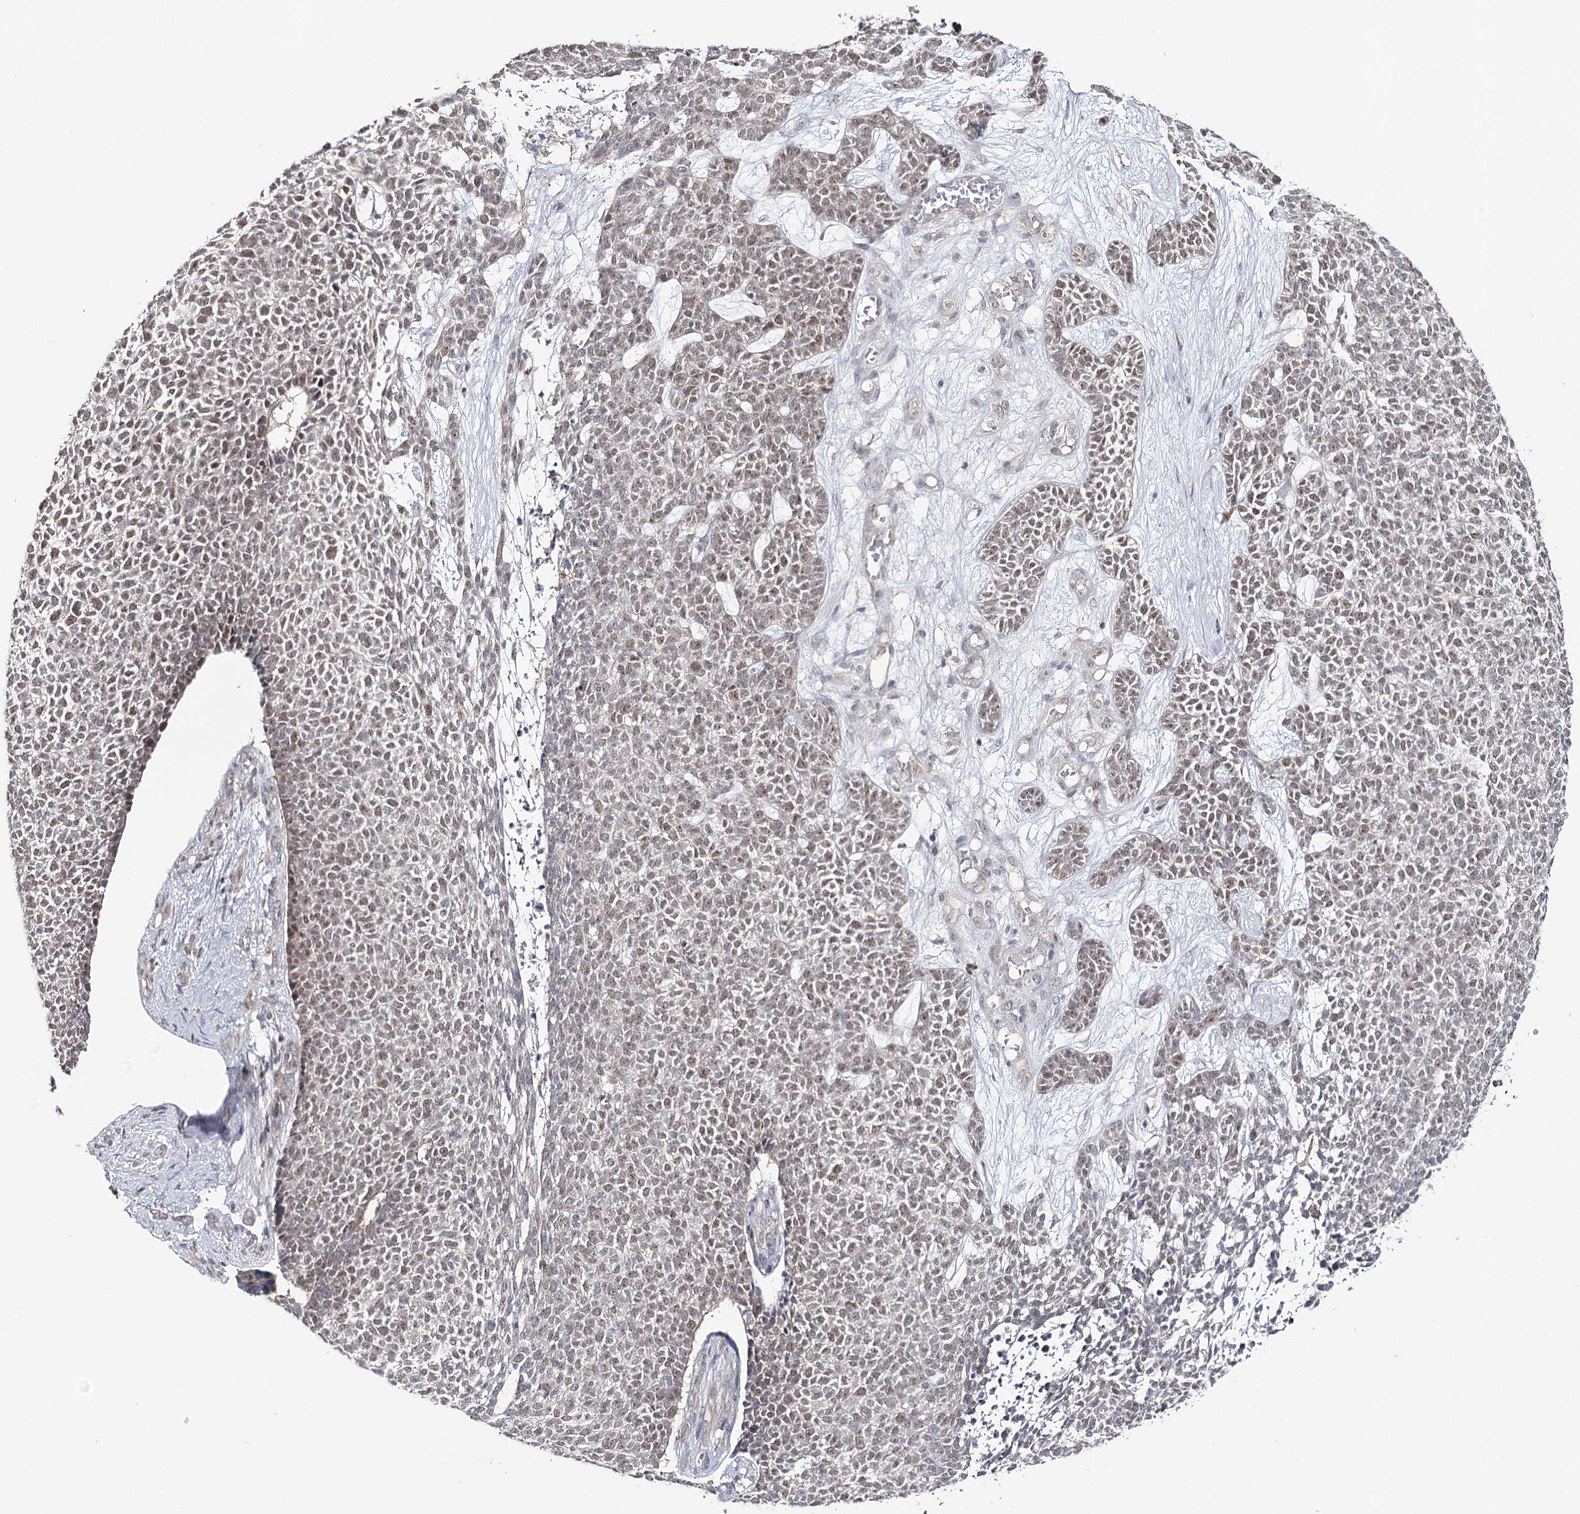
{"staining": {"intensity": "weak", "quantity": "<25%", "location": "nuclear"}, "tissue": "skin cancer", "cell_type": "Tumor cells", "image_type": "cancer", "snomed": [{"axis": "morphology", "description": "Basal cell carcinoma"}, {"axis": "topography", "description": "Skin"}], "caption": "Skin cancer (basal cell carcinoma) stained for a protein using immunohistochemistry (IHC) demonstrates no staining tumor cells.", "gene": "ZC3H8", "patient": {"sex": "female", "age": 84}}